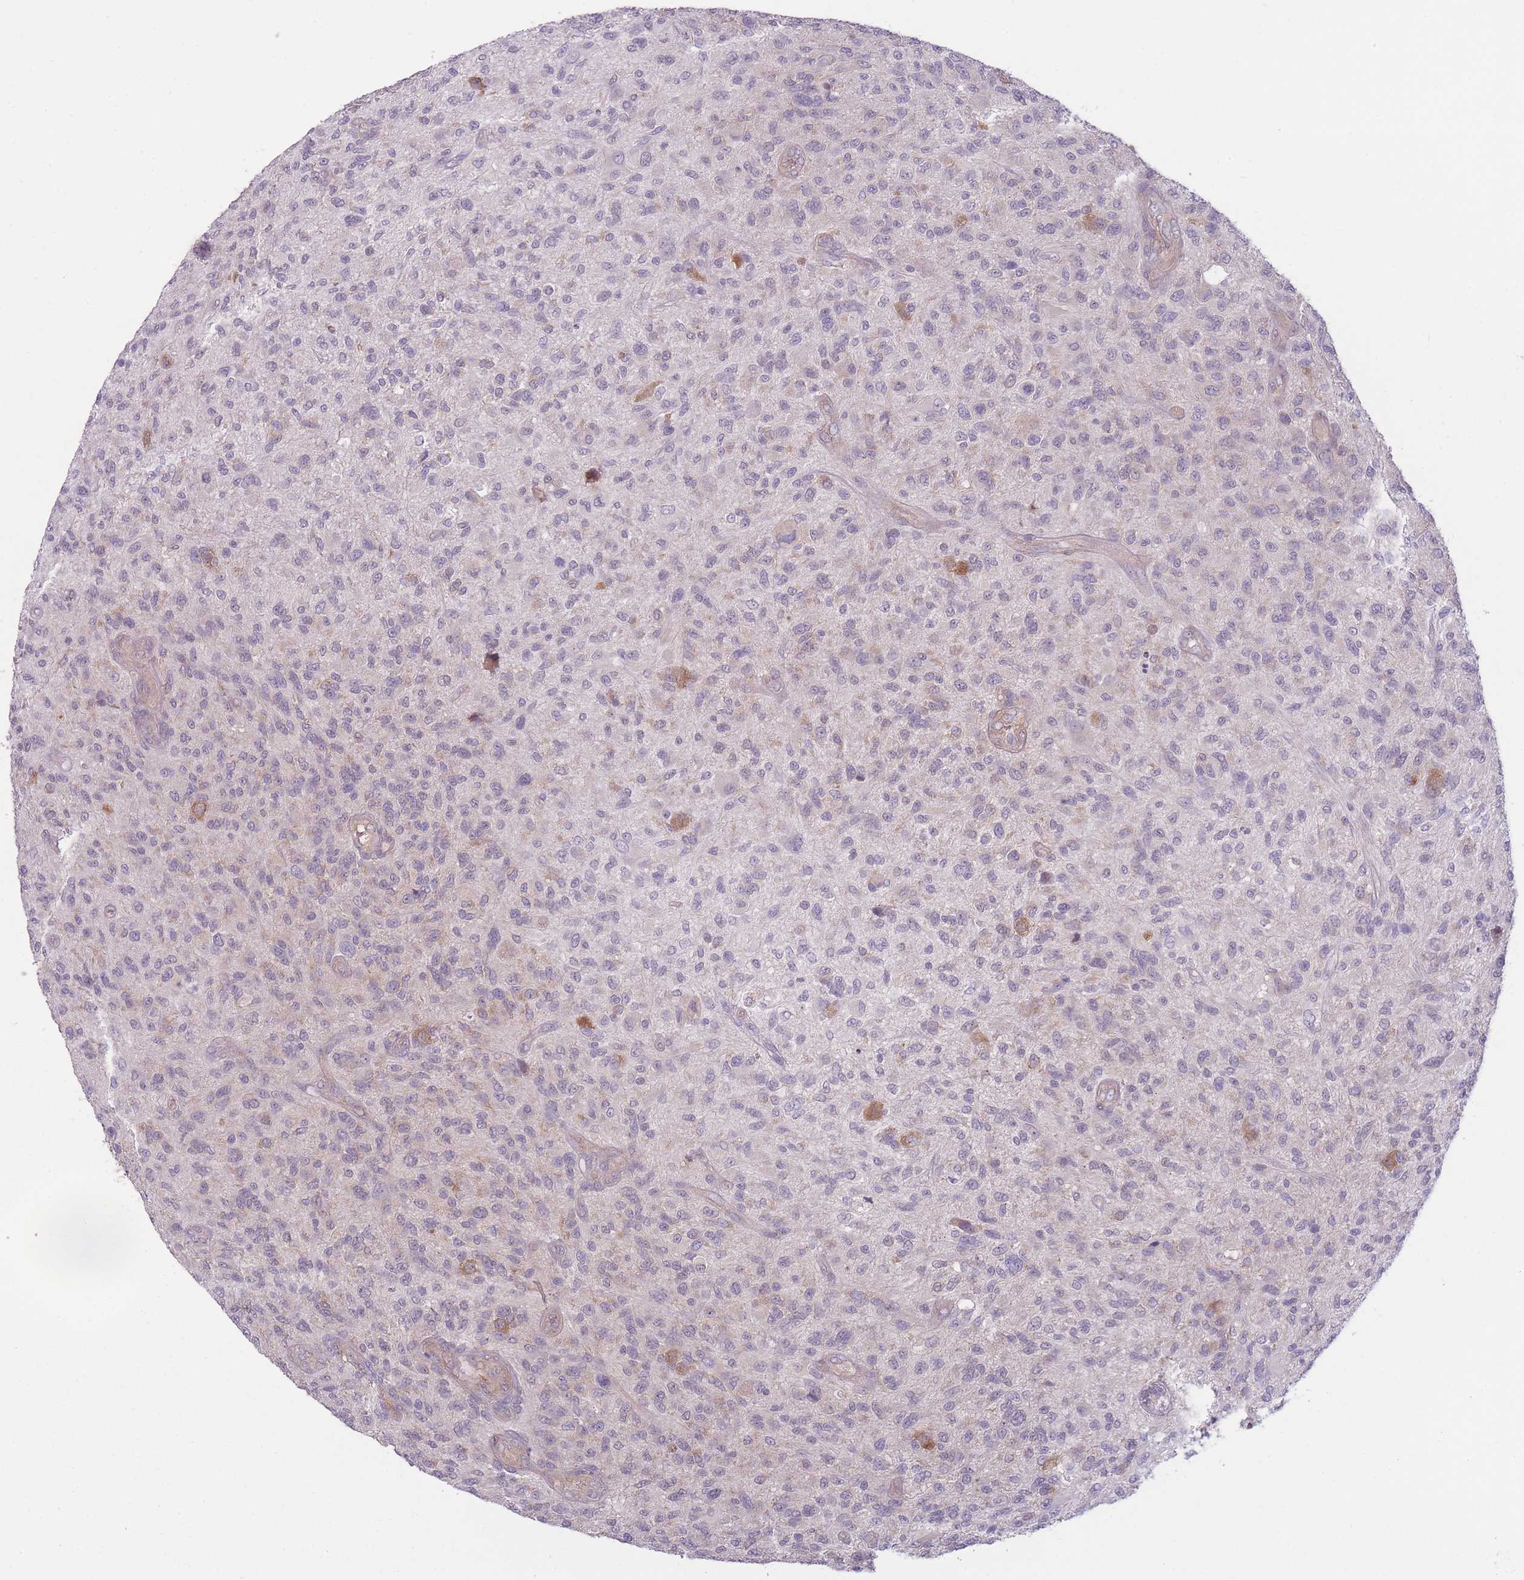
{"staining": {"intensity": "negative", "quantity": "none", "location": "none"}, "tissue": "glioma", "cell_type": "Tumor cells", "image_type": "cancer", "snomed": [{"axis": "morphology", "description": "Glioma, malignant, High grade"}, {"axis": "topography", "description": "Brain"}], "caption": "The immunohistochemistry photomicrograph has no significant positivity in tumor cells of malignant high-grade glioma tissue.", "gene": "CCT6B", "patient": {"sex": "male", "age": 47}}